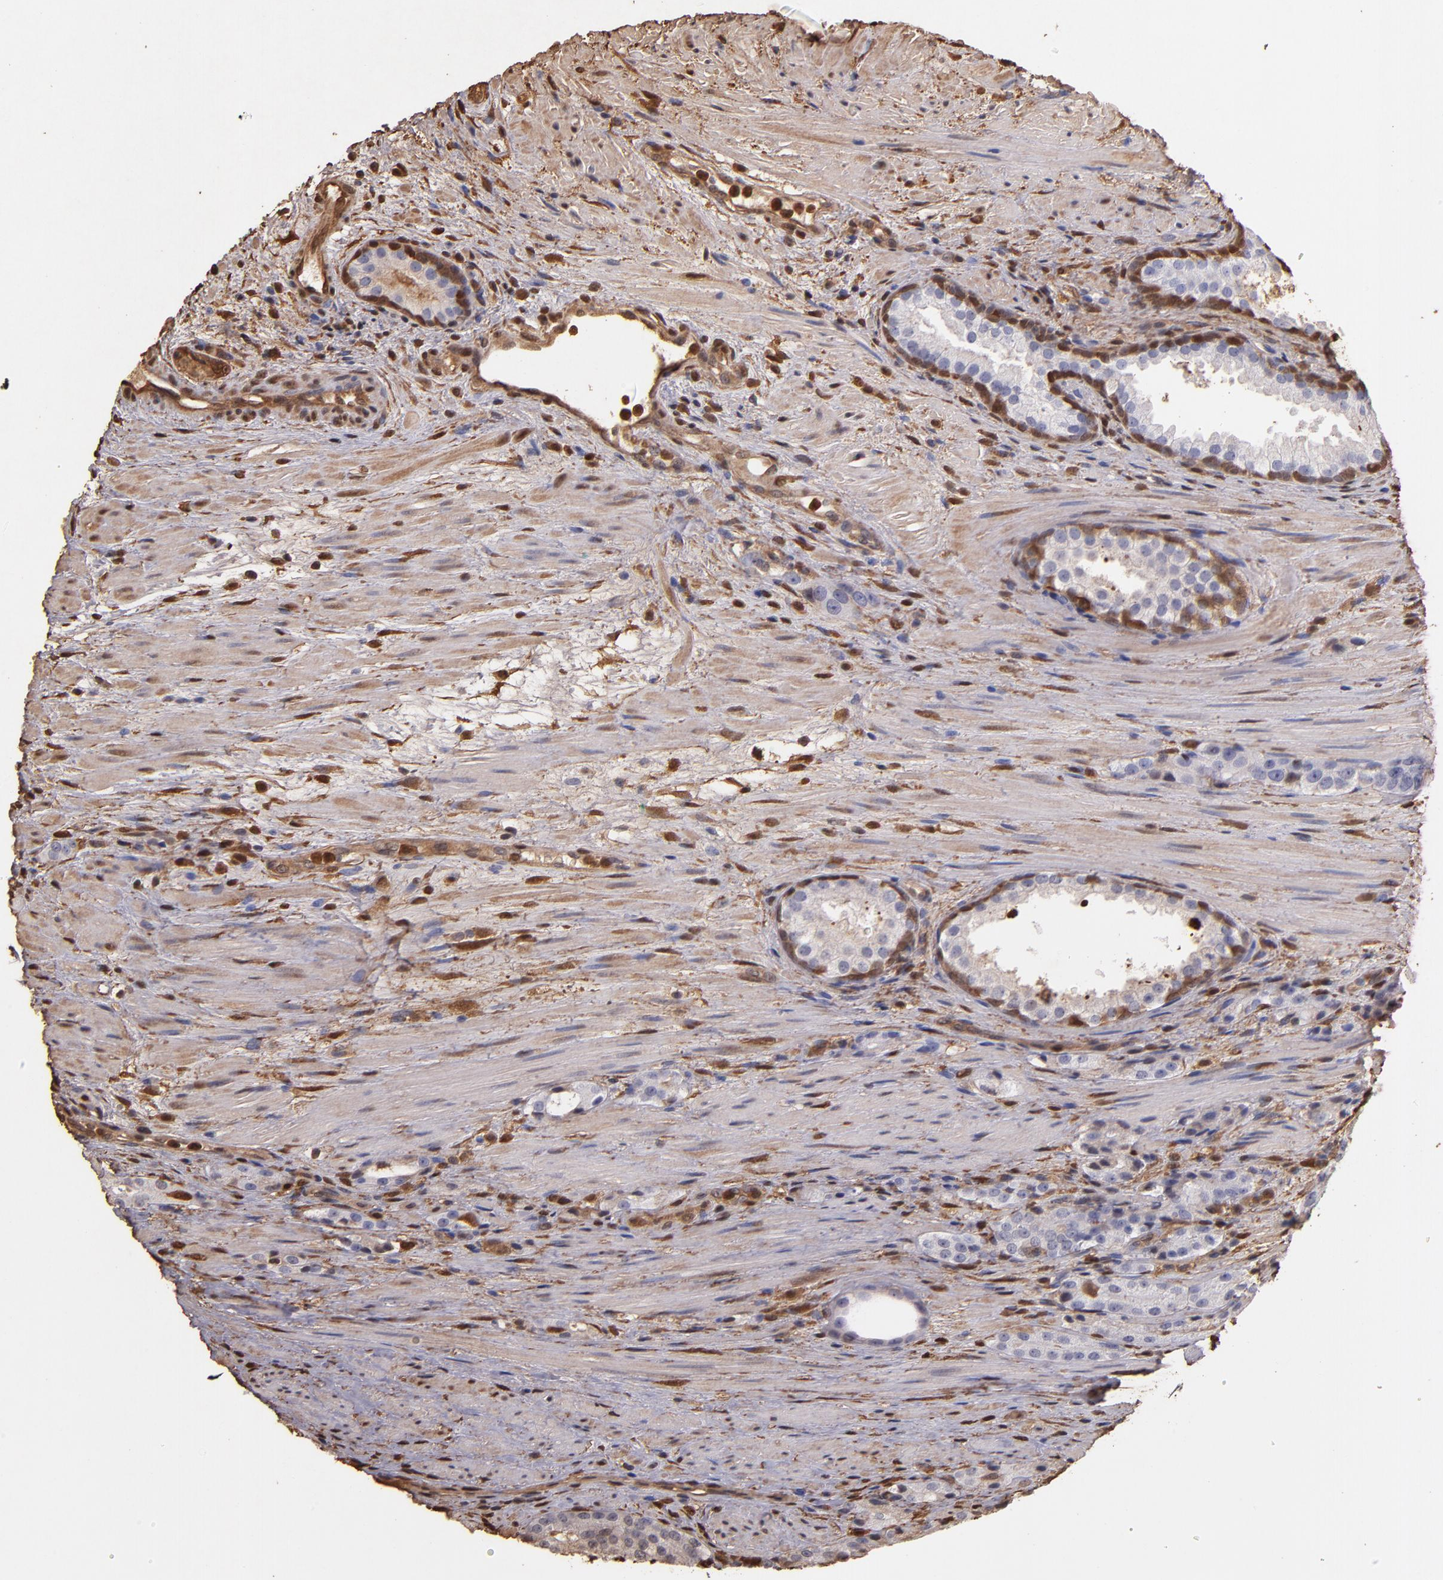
{"staining": {"intensity": "negative", "quantity": "none", "location": "none"}, "tissue": "prostate cancer", "cell_type": "Tumor cells", "image_type": "cancer", "snomed": [{"axis": "morphology", "description": "Adenocarcinoma, High grade"}, {"axis": "topography", "description": "Prostate"}], "caption": "Human prostate cancer (high-grade adenocarcinoma) stained for a protein using IHC shows no staining in tumor cells.", "gene": "S100A6", "patient": {"sex": "male", "age": 72}}